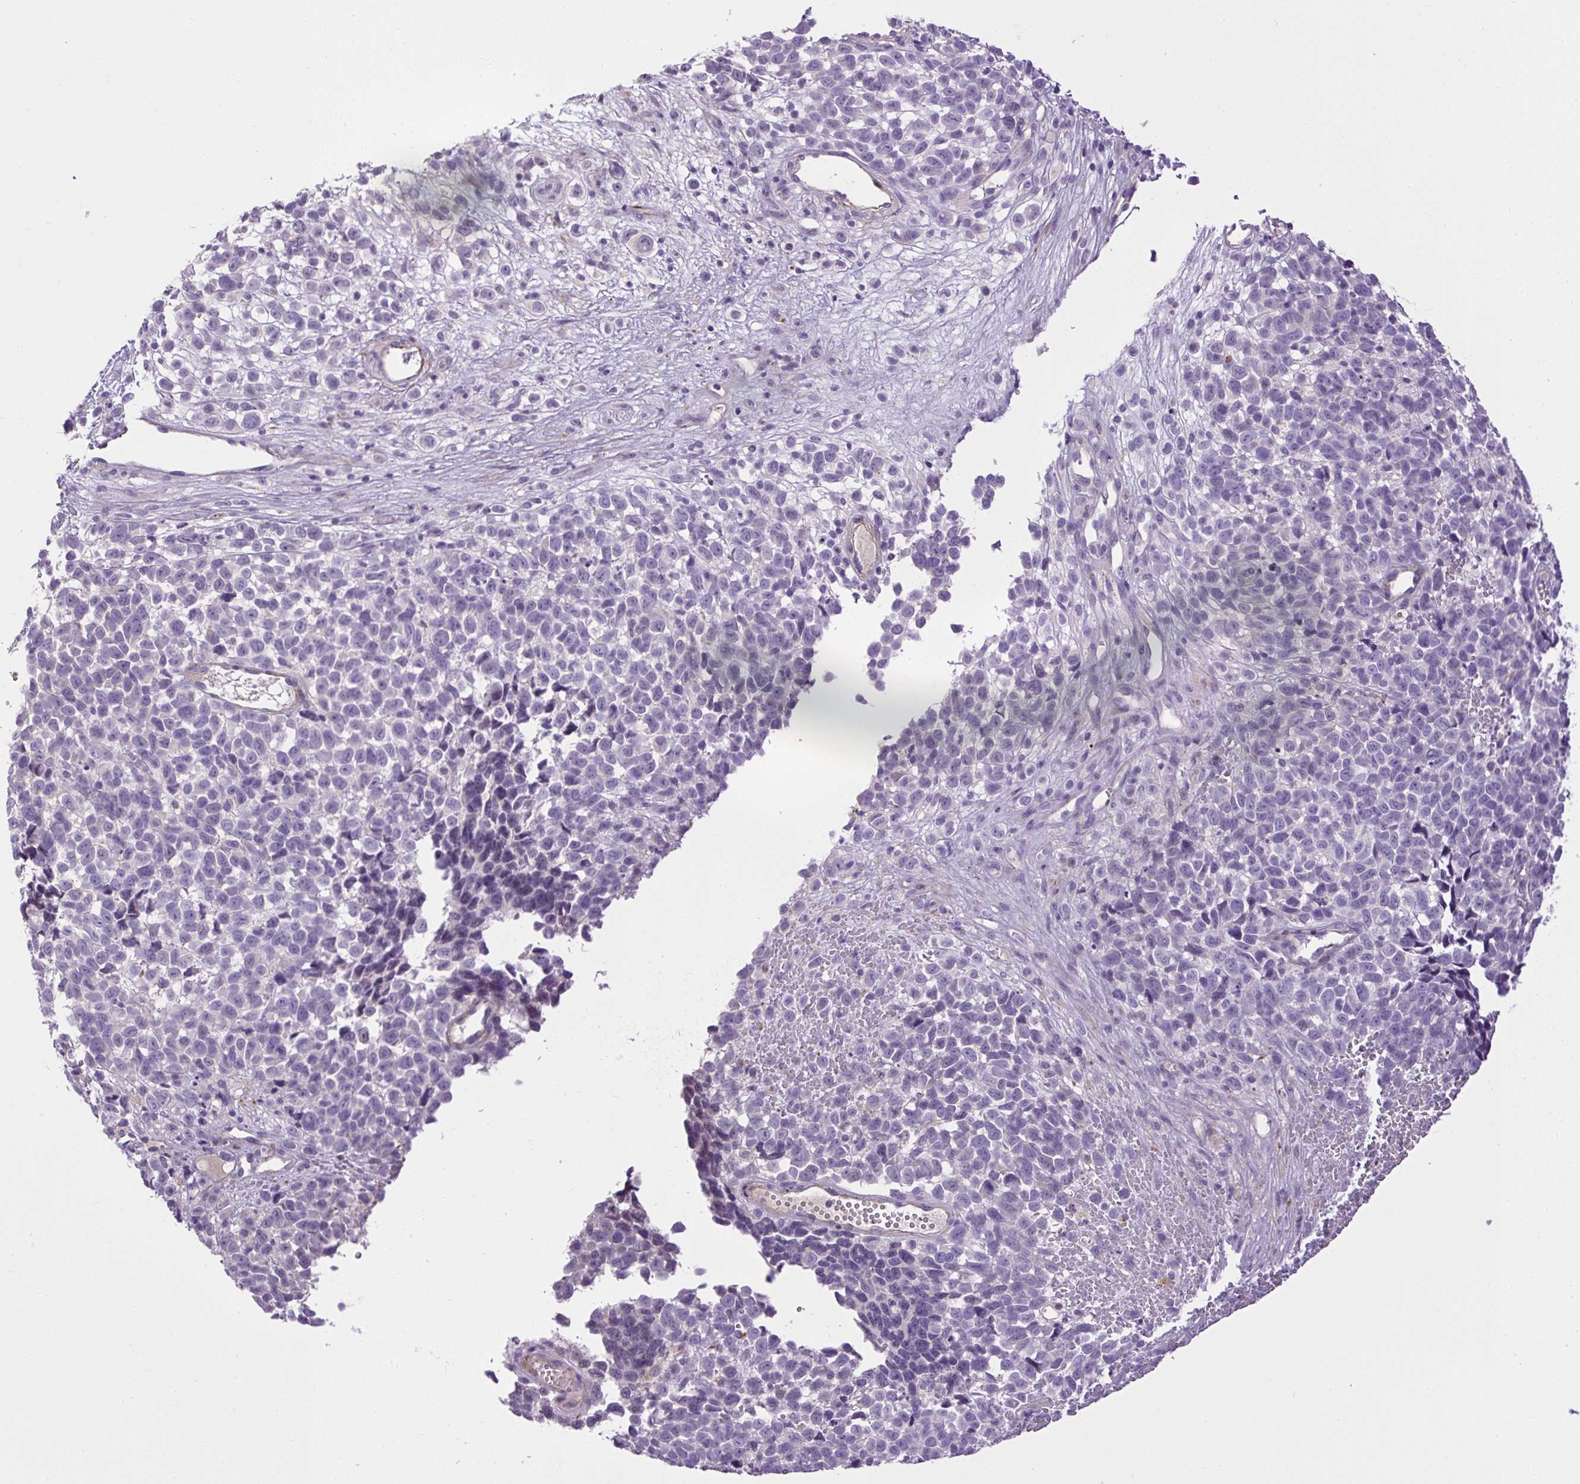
{"staining": {"intensity": "negative", "quantity": "none", "location": "none"}, "tissue": "melanoma", "cell_type": "Tumor cells", "image_type": "cancer", "snomed": [{"axis": "morphology", "description": "Malignant melanoma, NOS"}, {"axis": "topography", "description": "Nose, NOS"}], "caption": "Malignant melanoma was stained to show a protein in brown. There is no significant expression in tumor cells. (Brightfield microscopy of DAB (3,3'-diaminobenzidine) immunohistochemistry (IHC) at high magnification).", "gene": "VWA7", "patient": {"sex": "female", "age": 48}}